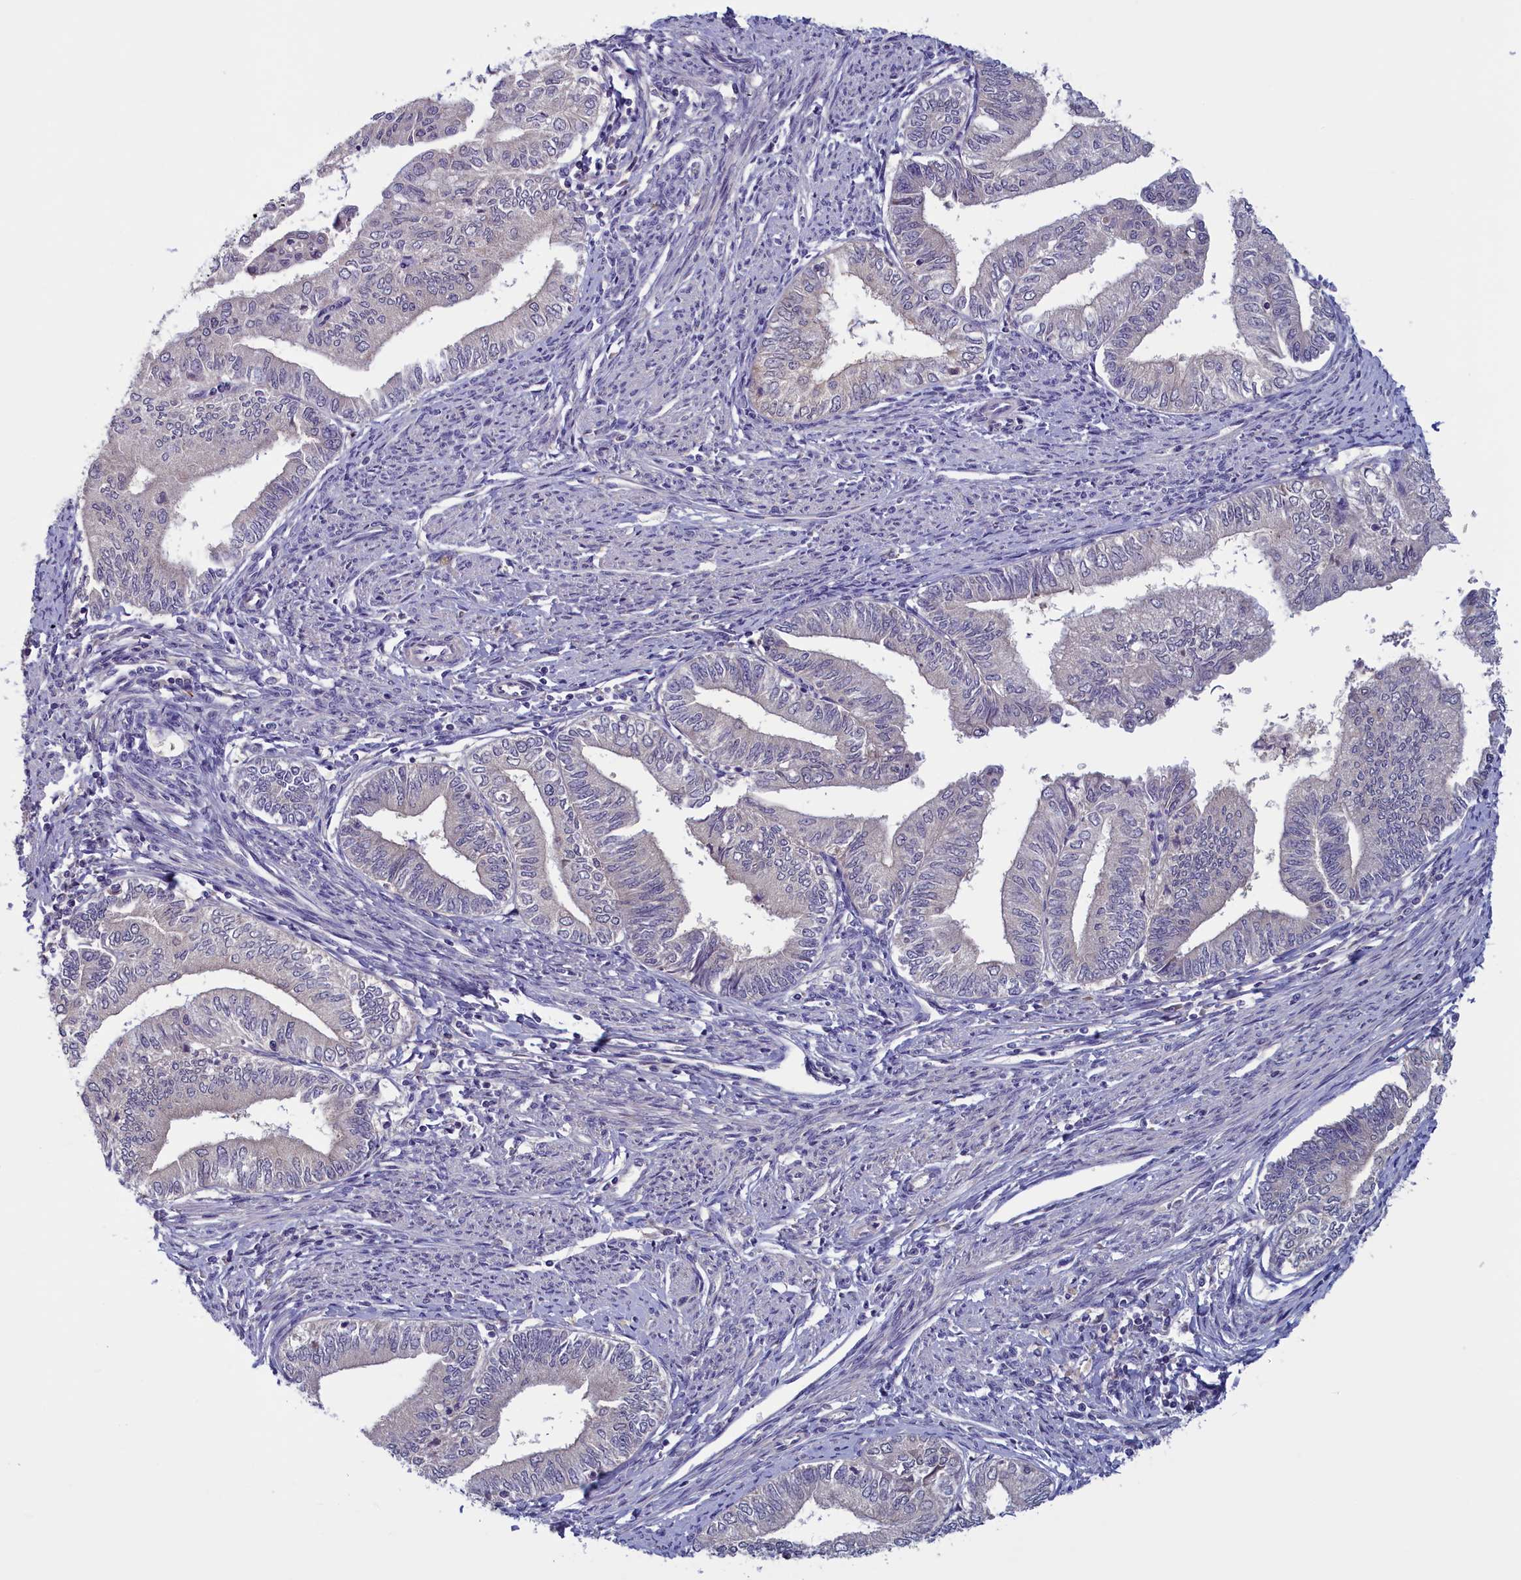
{"staining": {"intensity": "negative", "quantity": "none", "location": "none"}, "tissue": "endometrial cancer", "cell_type": "Tumor cells", "image_type": "cancer", "snomed": [{"axis": "morphology", "description": "Adenocarcinoma, NOS"}, {"axis": "topography", "description": "Endometrium"}], "caption": "High power microscopy photomicrograph of an immunohistochemistry (IHC) photomicrograph of endometrial cancer, revealing no significant positivity in tumor cells.", "gene": "NUBP1", "patient": {"sex": "female", "age": 66}}